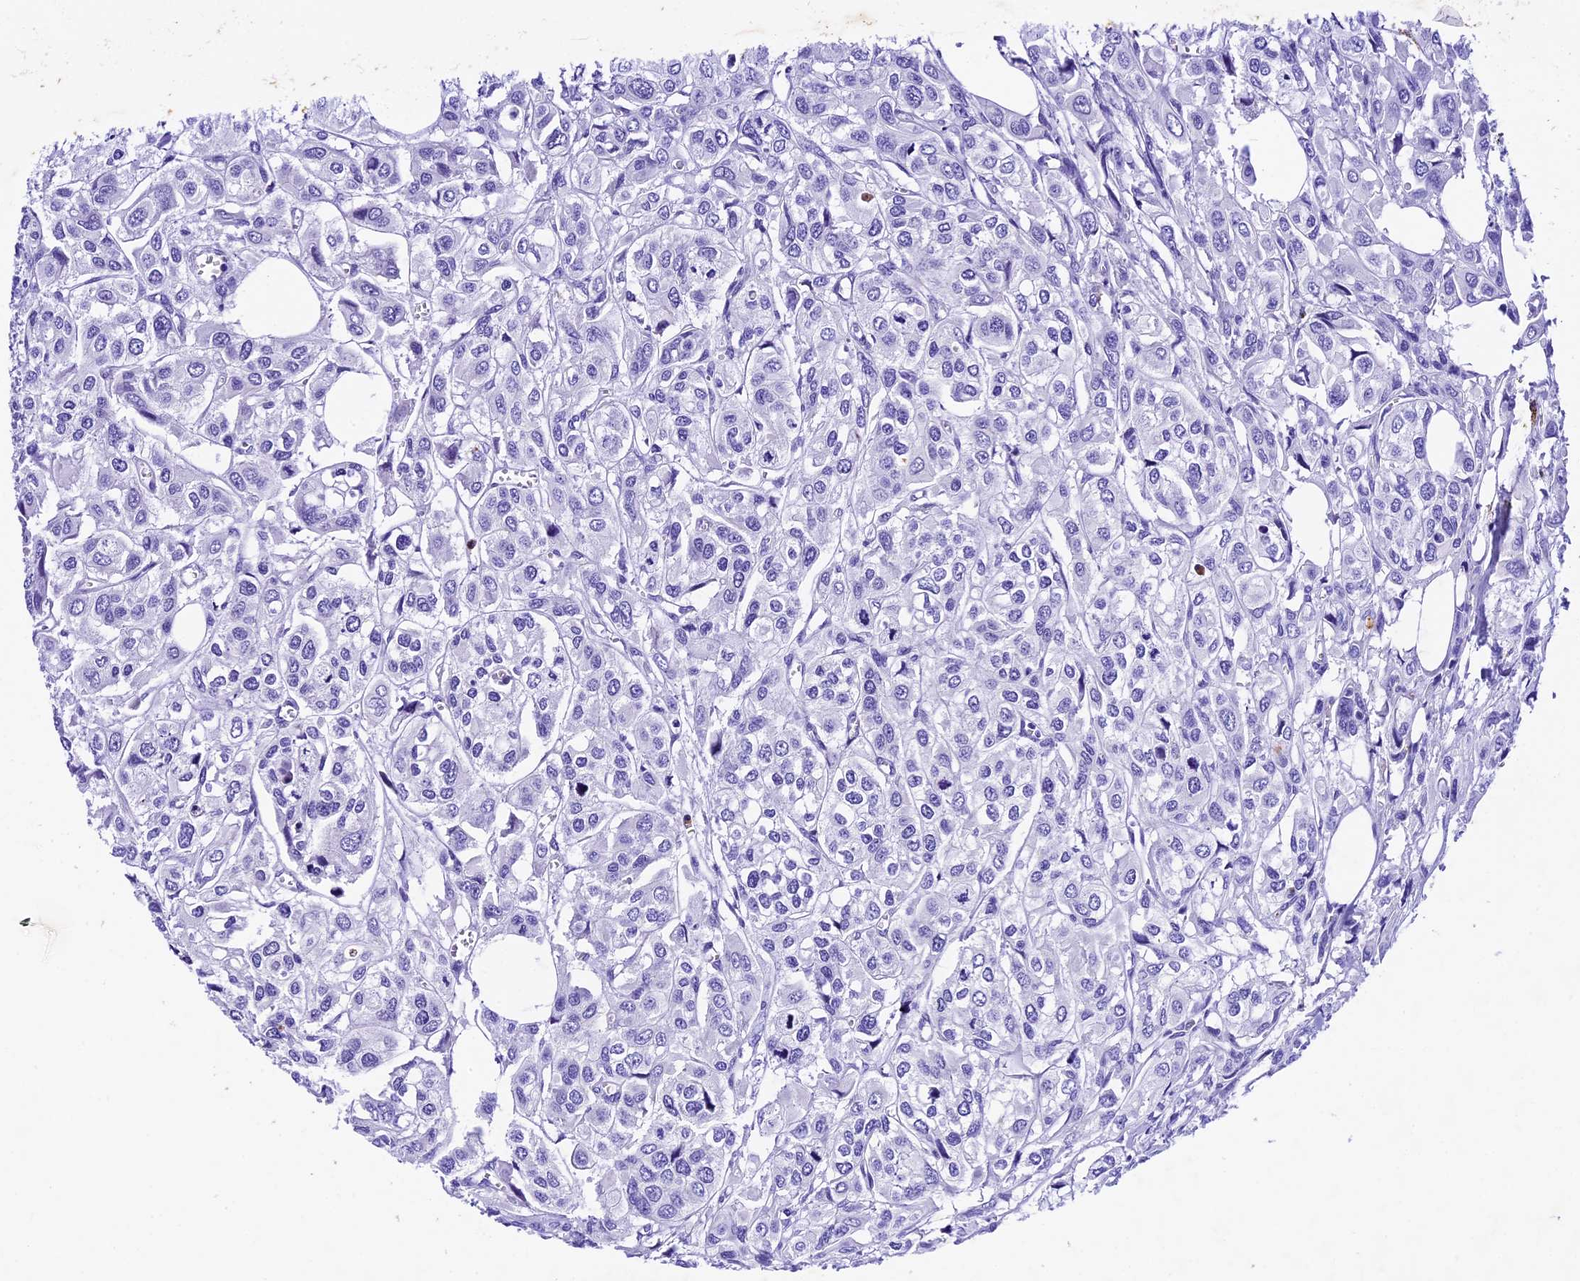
{"staining": {"intensity": "negative", "quantity": "none", "location": "none"}, "tissue": "urothelial cancer", "cell_type": "Tumor cells", "image_type": "cancer", "snomed": [{"axis": "morphology", "description": "Urothelial carcinoma, High grade"}, {"axis": "topography", "description": "Urinary bladder"}], "caption": "Immunohistochemical staining of urothelial cancer demonstrates no significant expression in tumor cells.", "gene": "PSG11", "patient": {"sex": "male", "age": 67}}